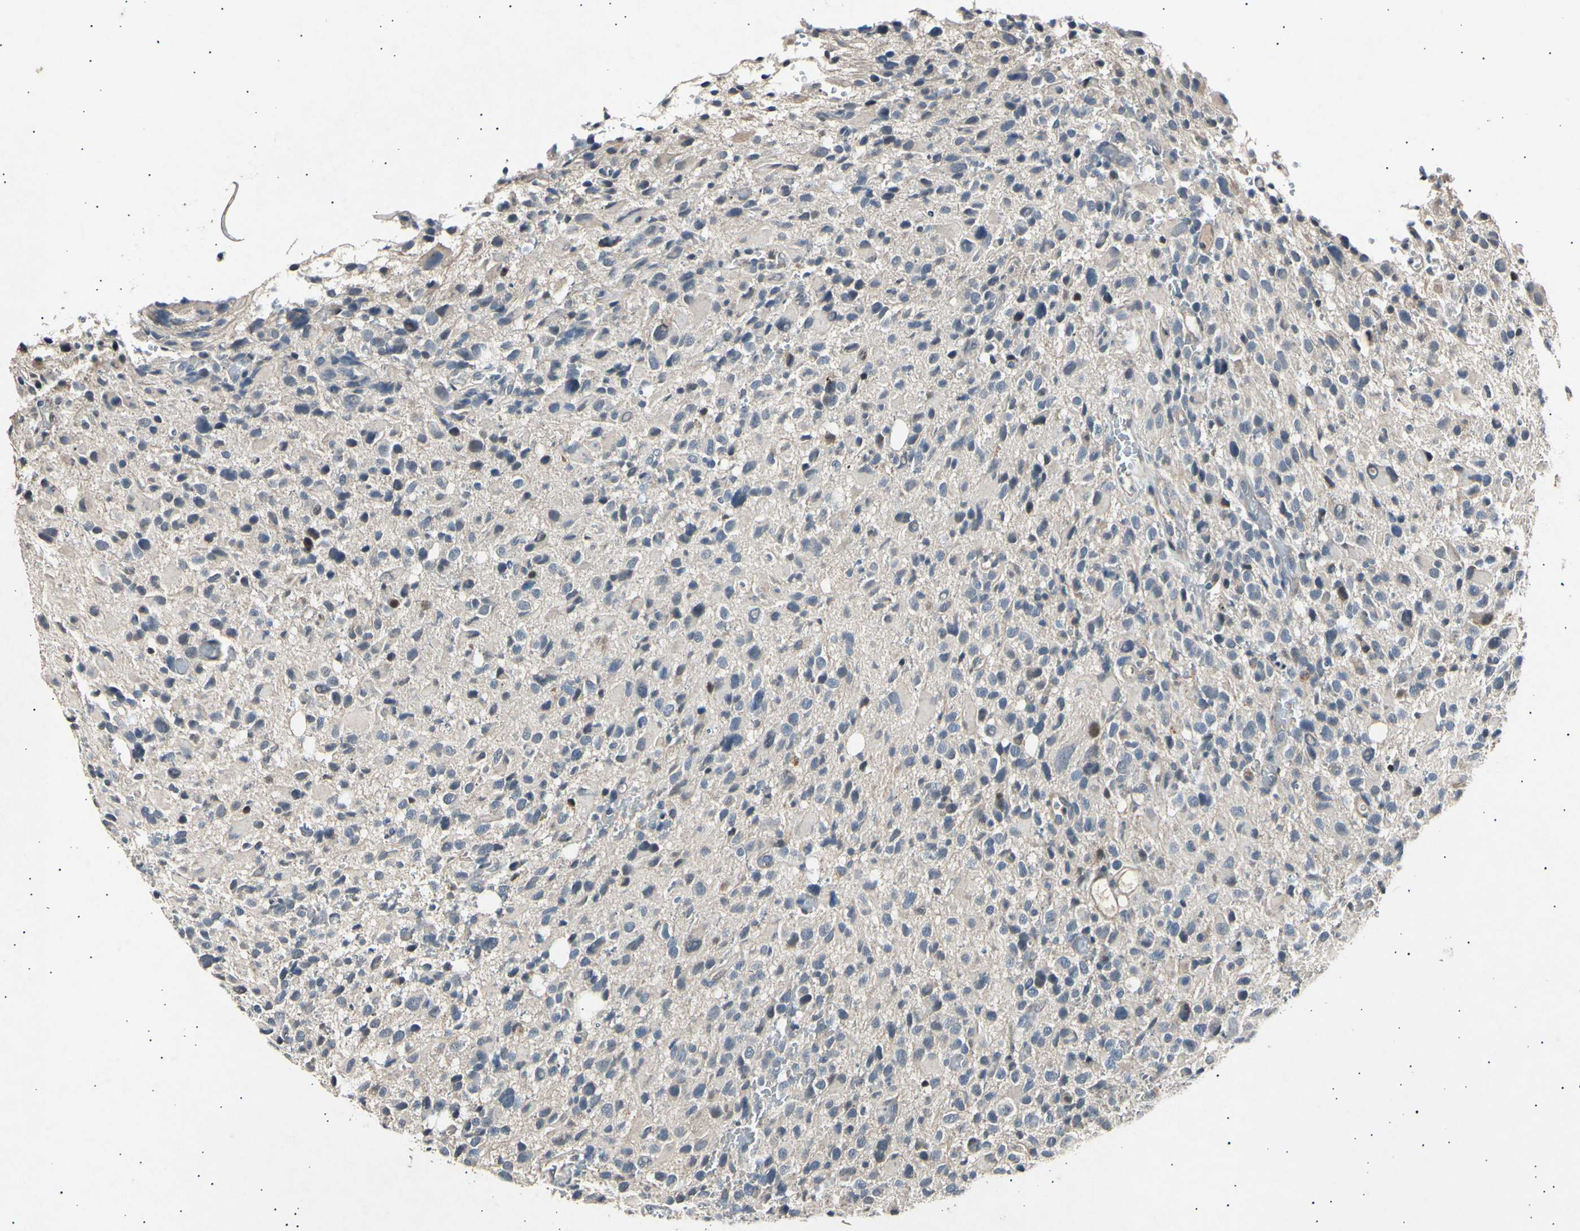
{"staining": {"intensity": "negative", "quantity": "none", "location": "none"}, "tissue": "glioma", "cell_type": "Tumor cells", "image_type": "cancer", "snomed": [{"axis": "morphology", "description": "Glioma, malignant, High grade"}, {"axis": "topography", "description": "Brain"}], "caption": "This is an immunohistochemistry photomicrograph of glioma. There is no expression in tumor cells.", "gene": "ADCY3", "patient": {"sex": "male", "age": 48}}